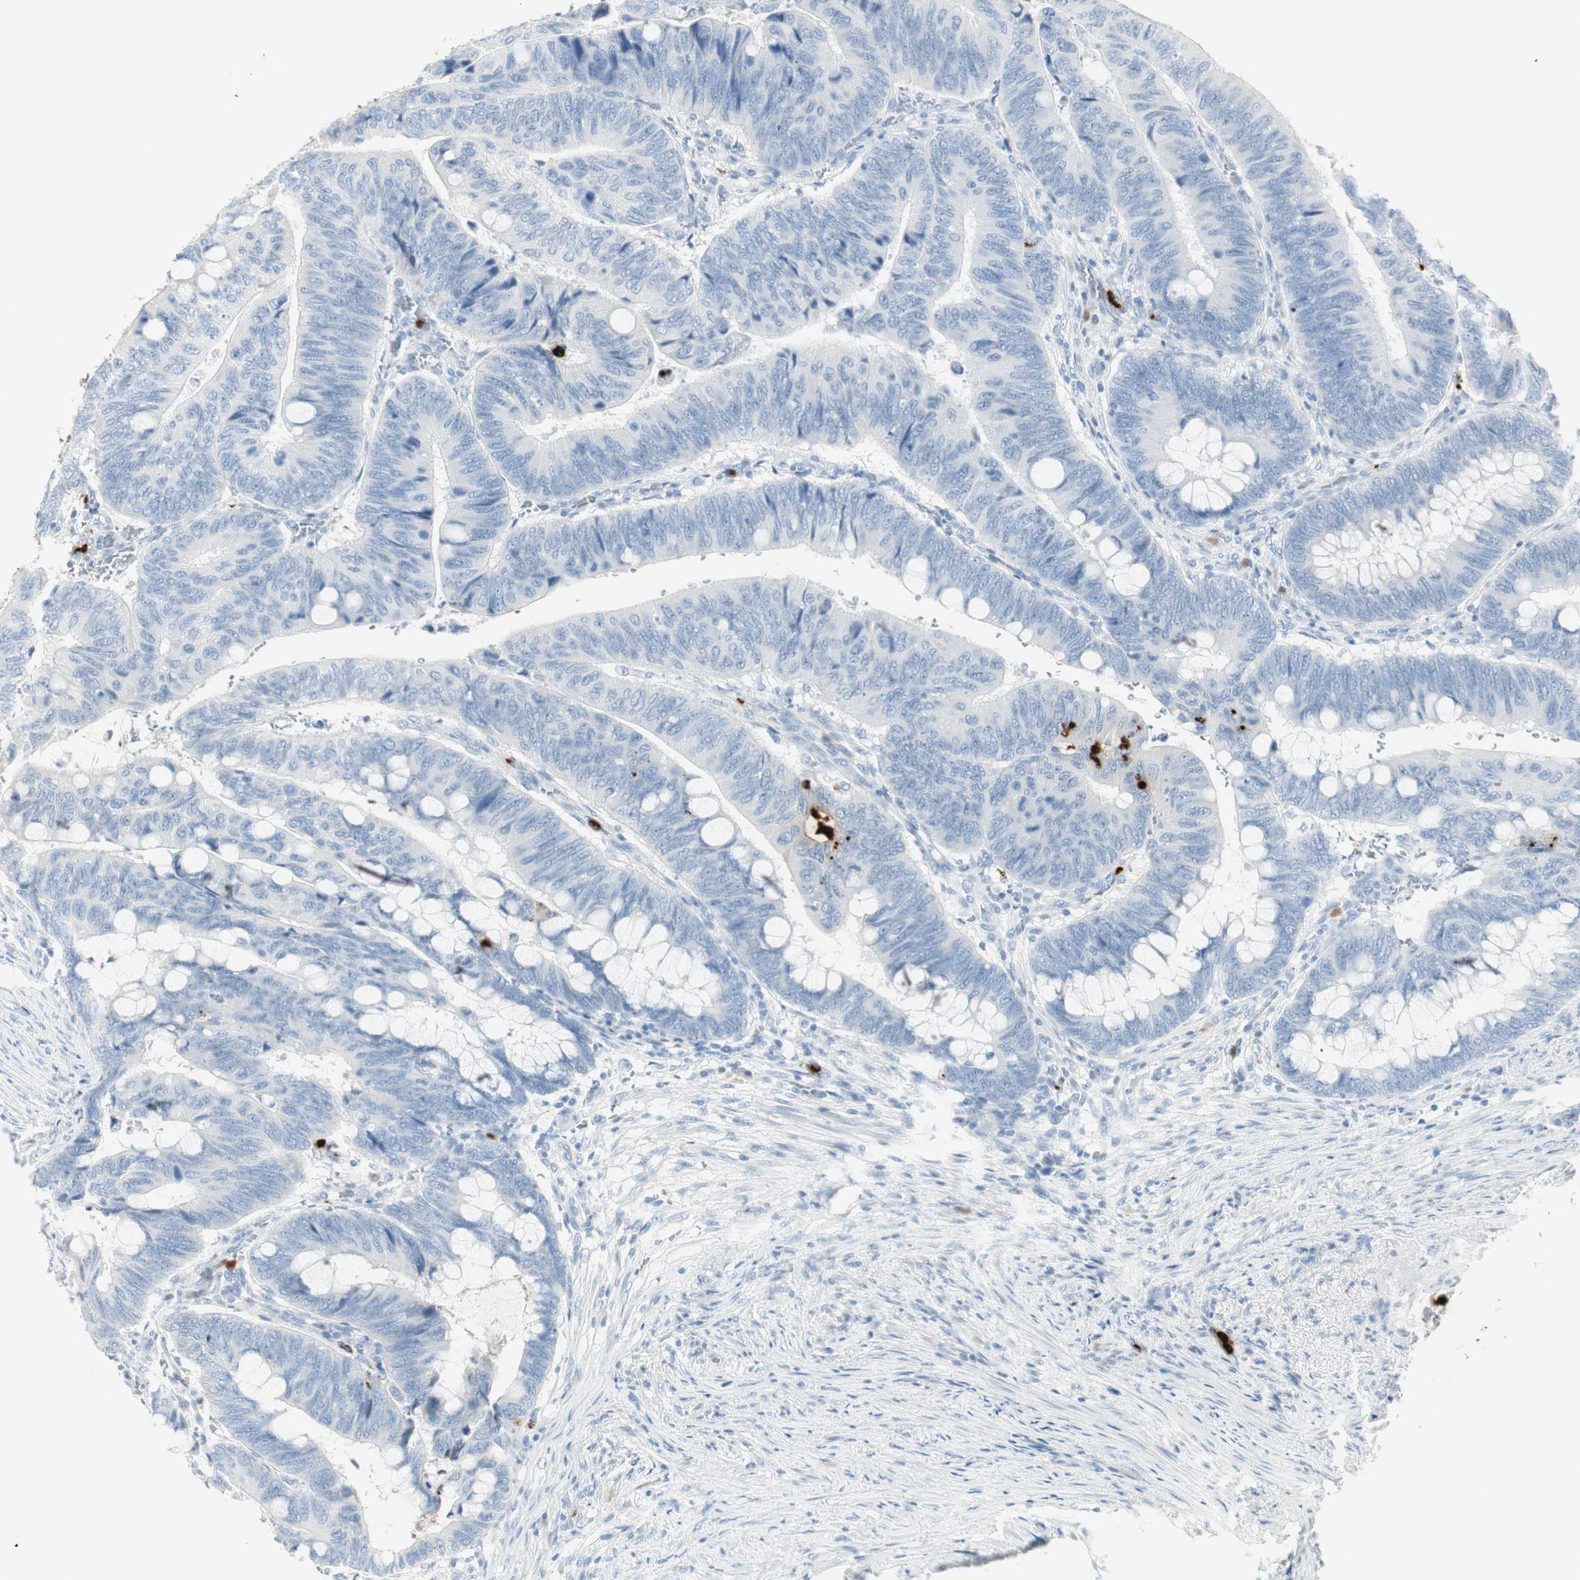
{"staining": {"intensity": "negative", "quantity": "none", "location": "none"}, "tissue": "colorectal cancer", "cell_type": "Tumor cells", "image_type": "cancer", "snomed": [{"axis": "morphology", "description": "Normal tissue, NOS"}, {"axis": "morphology", "description": "Adenocarcinoma, NOS"}, {"axis": "topography", "description": "Rectum"}, {"axis": "topography", "description": "Peripheral nerve tissue"}], "caption": "Micrograph shows no significant protein expression in tumor cells of colorectal cancer (adenocarcinoma). The staining is performed using DAB brown chromogen with nuclei counter-stained in using hematoxylin.", "gene": "PRTN3", "patient": {"sex": "male", "age": 92}}